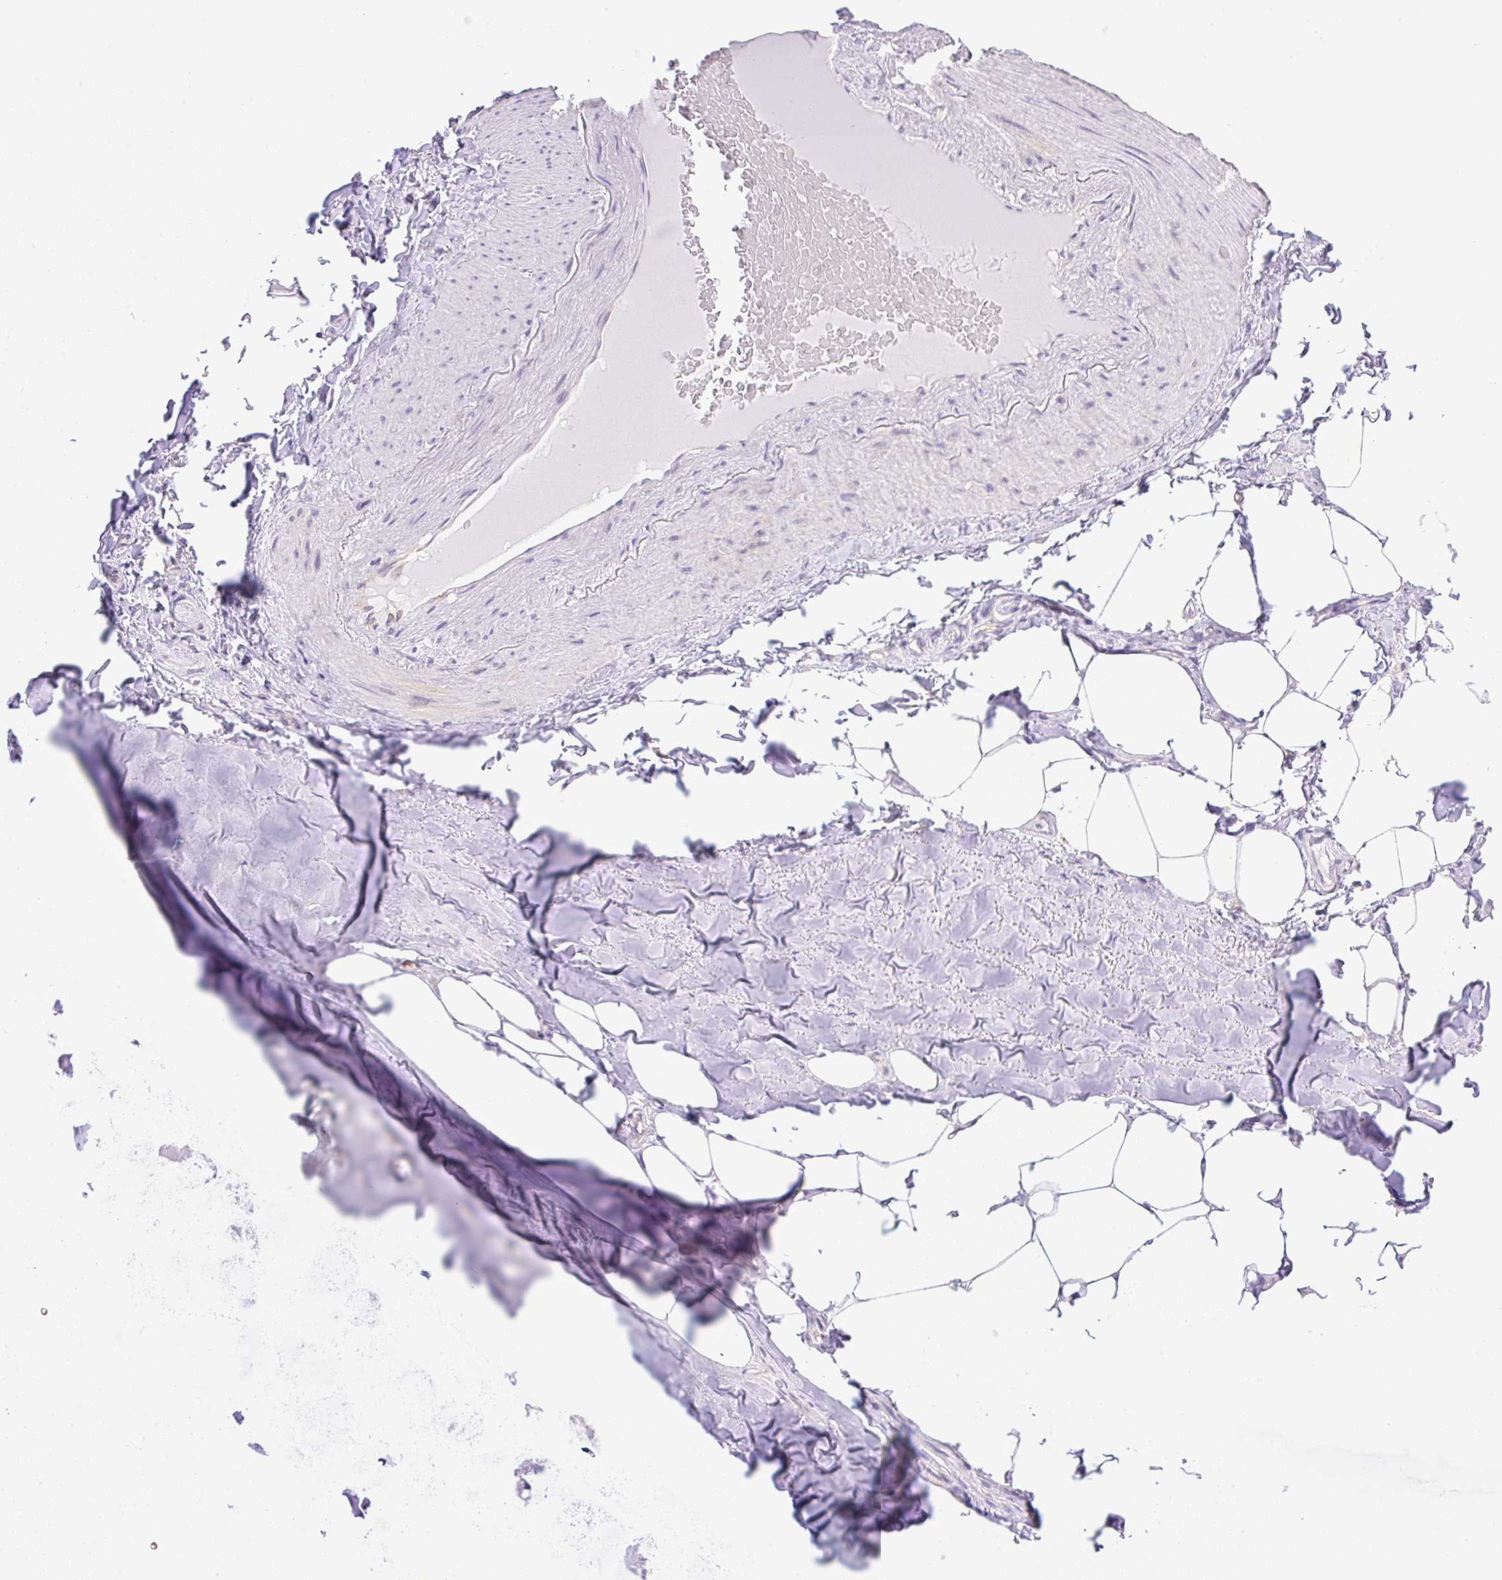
{"staining": {"intensity": "negative", "quantity": "none", "location": "none"}, "tissue": "adipose tissue", "cell_type": "Adipocytes", "image_type": "normal", "snomed": [{"axis": "morphology", "description": "Normal tissue, NOS"}, {"axis": "topography", "description": "Bronchus"}], "caption": "Micrograph shows no protein positivity in adipocytes of normal adipose tissue. (DAB (3,3'-diaminobenzidine) immunohistochemistry with hematoxylin counter stain).", "gene": "CAMK2A", "patient": {"sex": "male", "age": 66}}